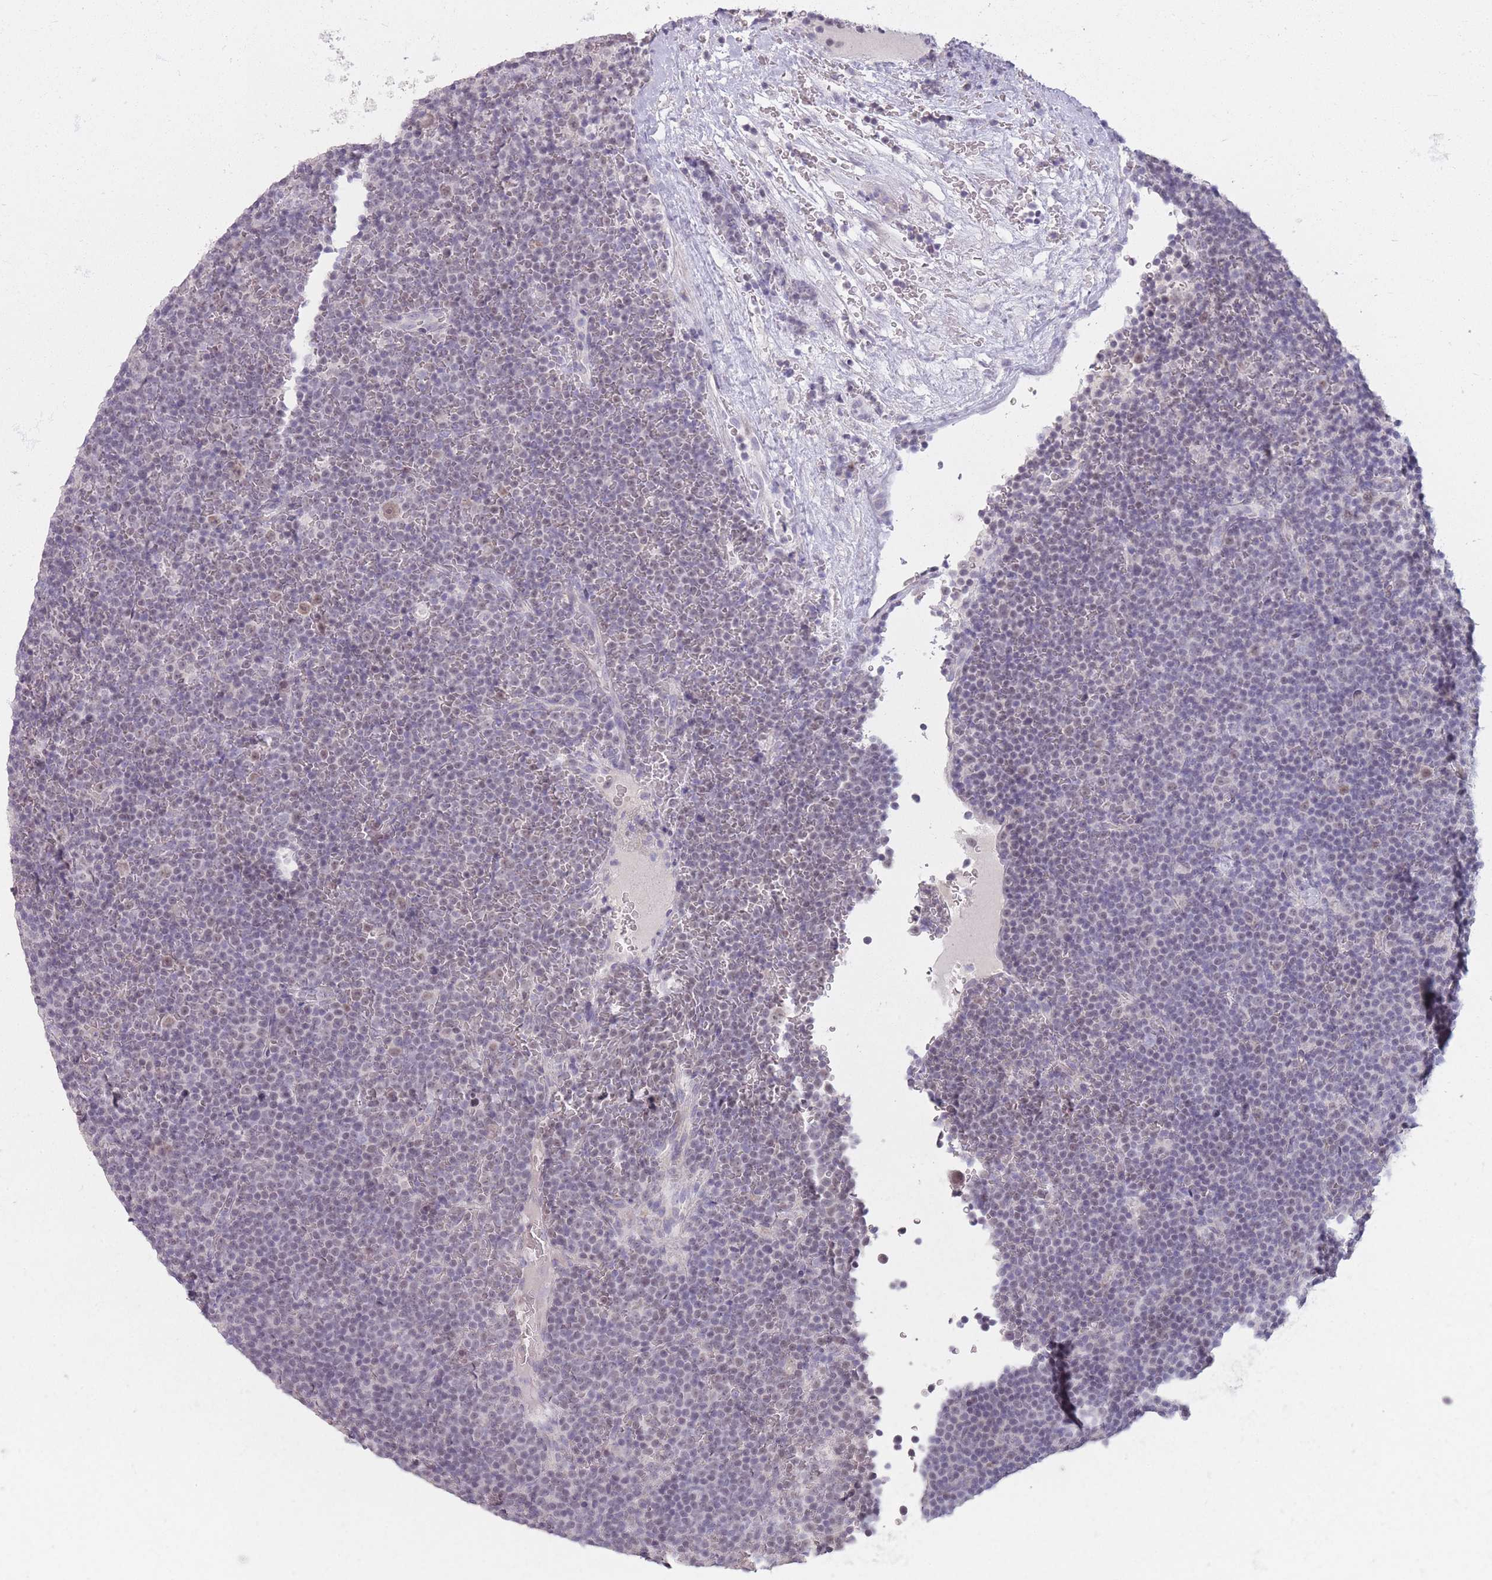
{"staining": {"intensity": "negative", "quantity": "none", "location": "none"}, "tissue": "lymphoma", "cell_type": "Tumor cells", "image_type": "cancer", "snomed": [{"axis": "morphology", "description": "Malignant lymphoma, non-Hodgkin's type, Low grade"}, {"axis": "topography", "description": "Lymph node"}], "caption": "This photomicrograph is of lymphoma stained with immunohistochemistry (IHC) to label a protein in brown with the nuclei are counter-stained blue. There is no positivity in tumor cells. Brightfield microscopy of IHC stained with DAB (brown) and hematoxylin (blue), captured at high magnification.", "gene": "ZBTB24", "patient": {"sex": "female", "age": 67}}